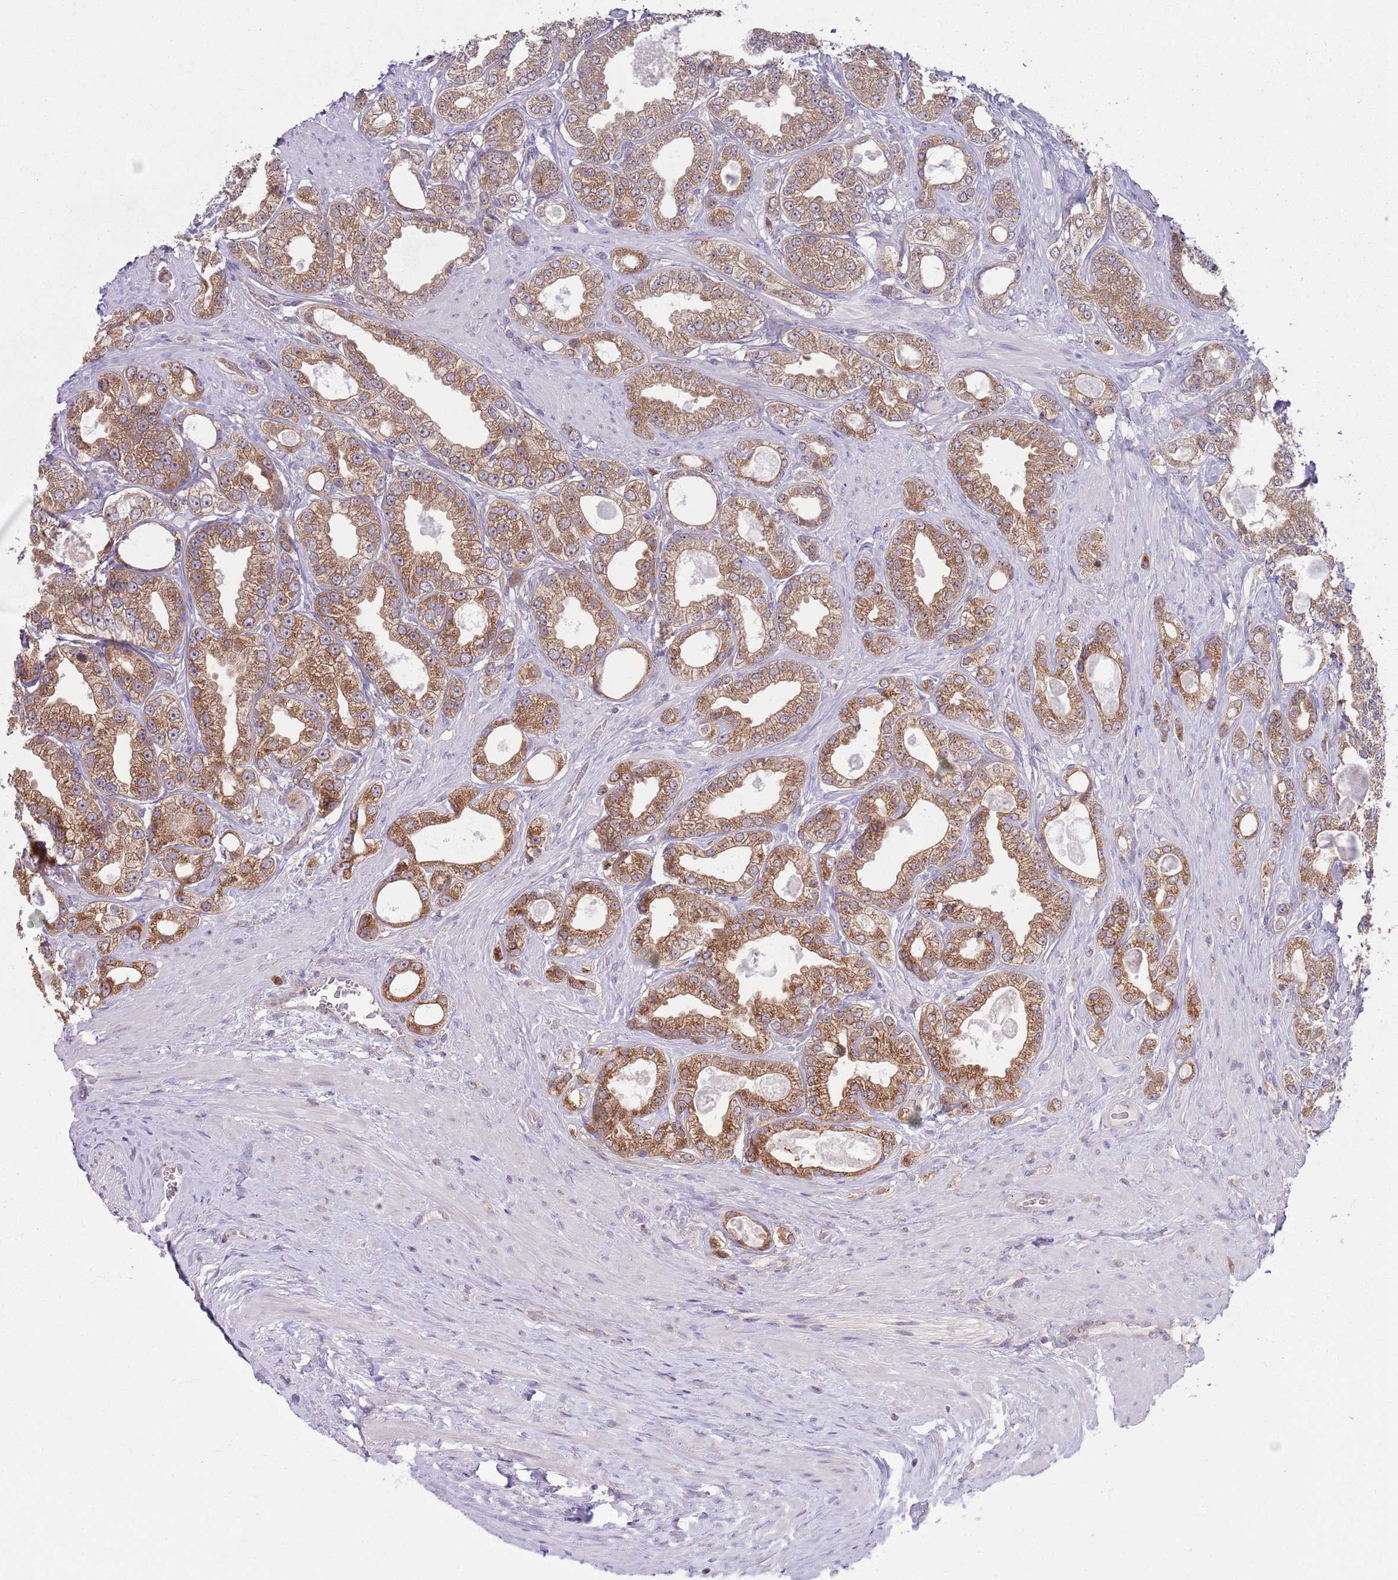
{"staining": {"intensity": "moderate", "quantity": ">75%", "location": "cytoplasmic/membranous"}, "tissue": "prostate cancer", "cell_type": "Tumor cells", "image_type": "cancer", "snomed": [{"axis": "morphology", "description": "Adenocarcinoma, Low grade"}, {"axis": "topography", "description": "Prostate"}], "caption": "Protein expression by immunohistochemistry reveals moderate cytoplasmic/membranous positivity in about >75% of tumor cells in prostate adenocarcinoma (low-grade).", "gene": "COPE", "patient": {"sex": "male", "age": 63}}